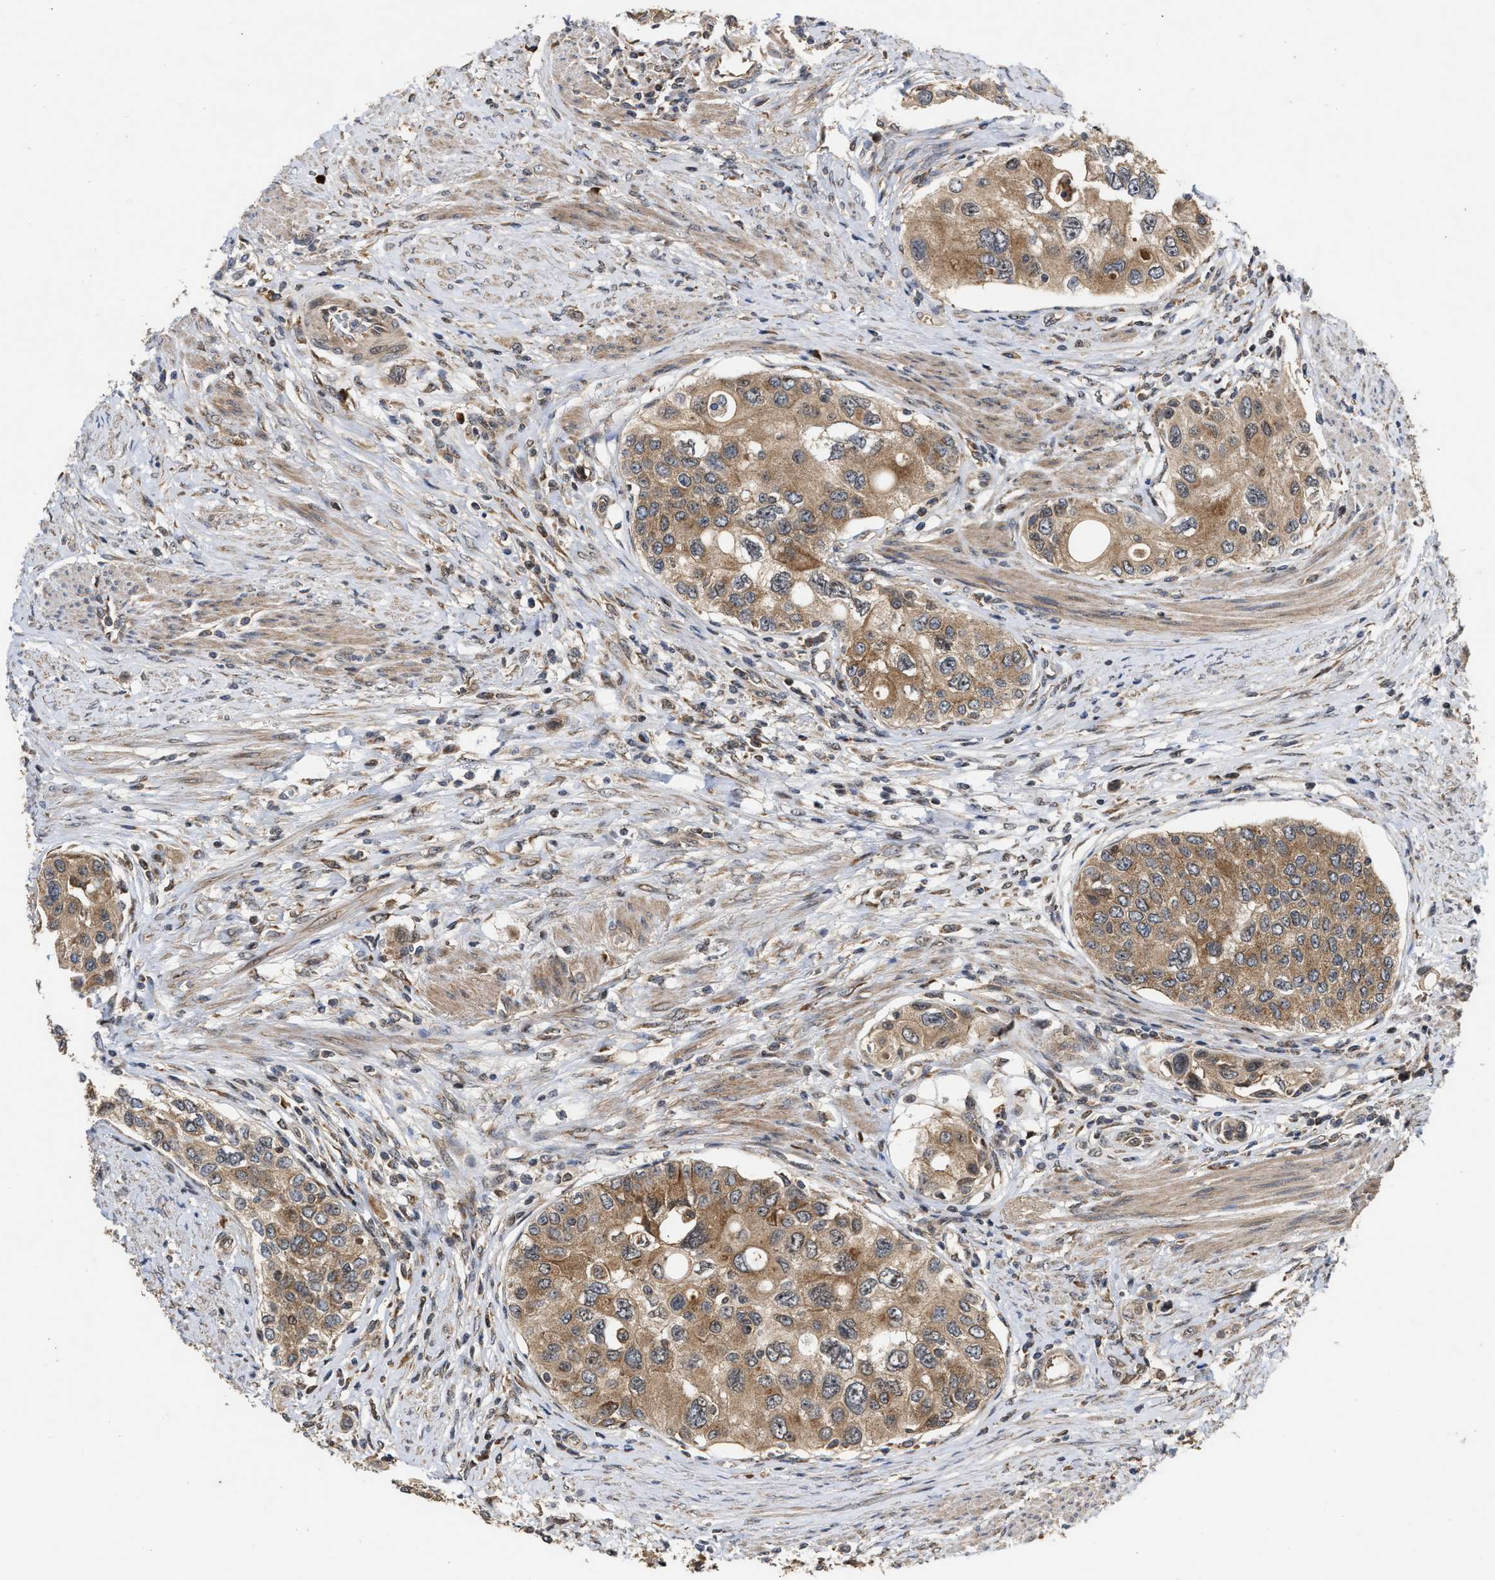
{"staining": {"intensity": "moderate", "quantity": ">75%", "location": "cytoplasmic/membranous"}, "tissue": "urothelial cancer", "cell_type": "Tumor cells", "image_type": "cancer", "snomed": [{"axis": "morphology", "description": "Urothelial carcinoma, High grade"}, {"axis": "topography", "description": "Urinary bladder"}], "caption": "Urothelial cancer stained for a protein (brown) shows moderate cytoplasmic/membranous positive positivity in approximately >75% of tumor cells.", "gene": "CFLAR", "patient": {"sex": "female", "age": 56}}